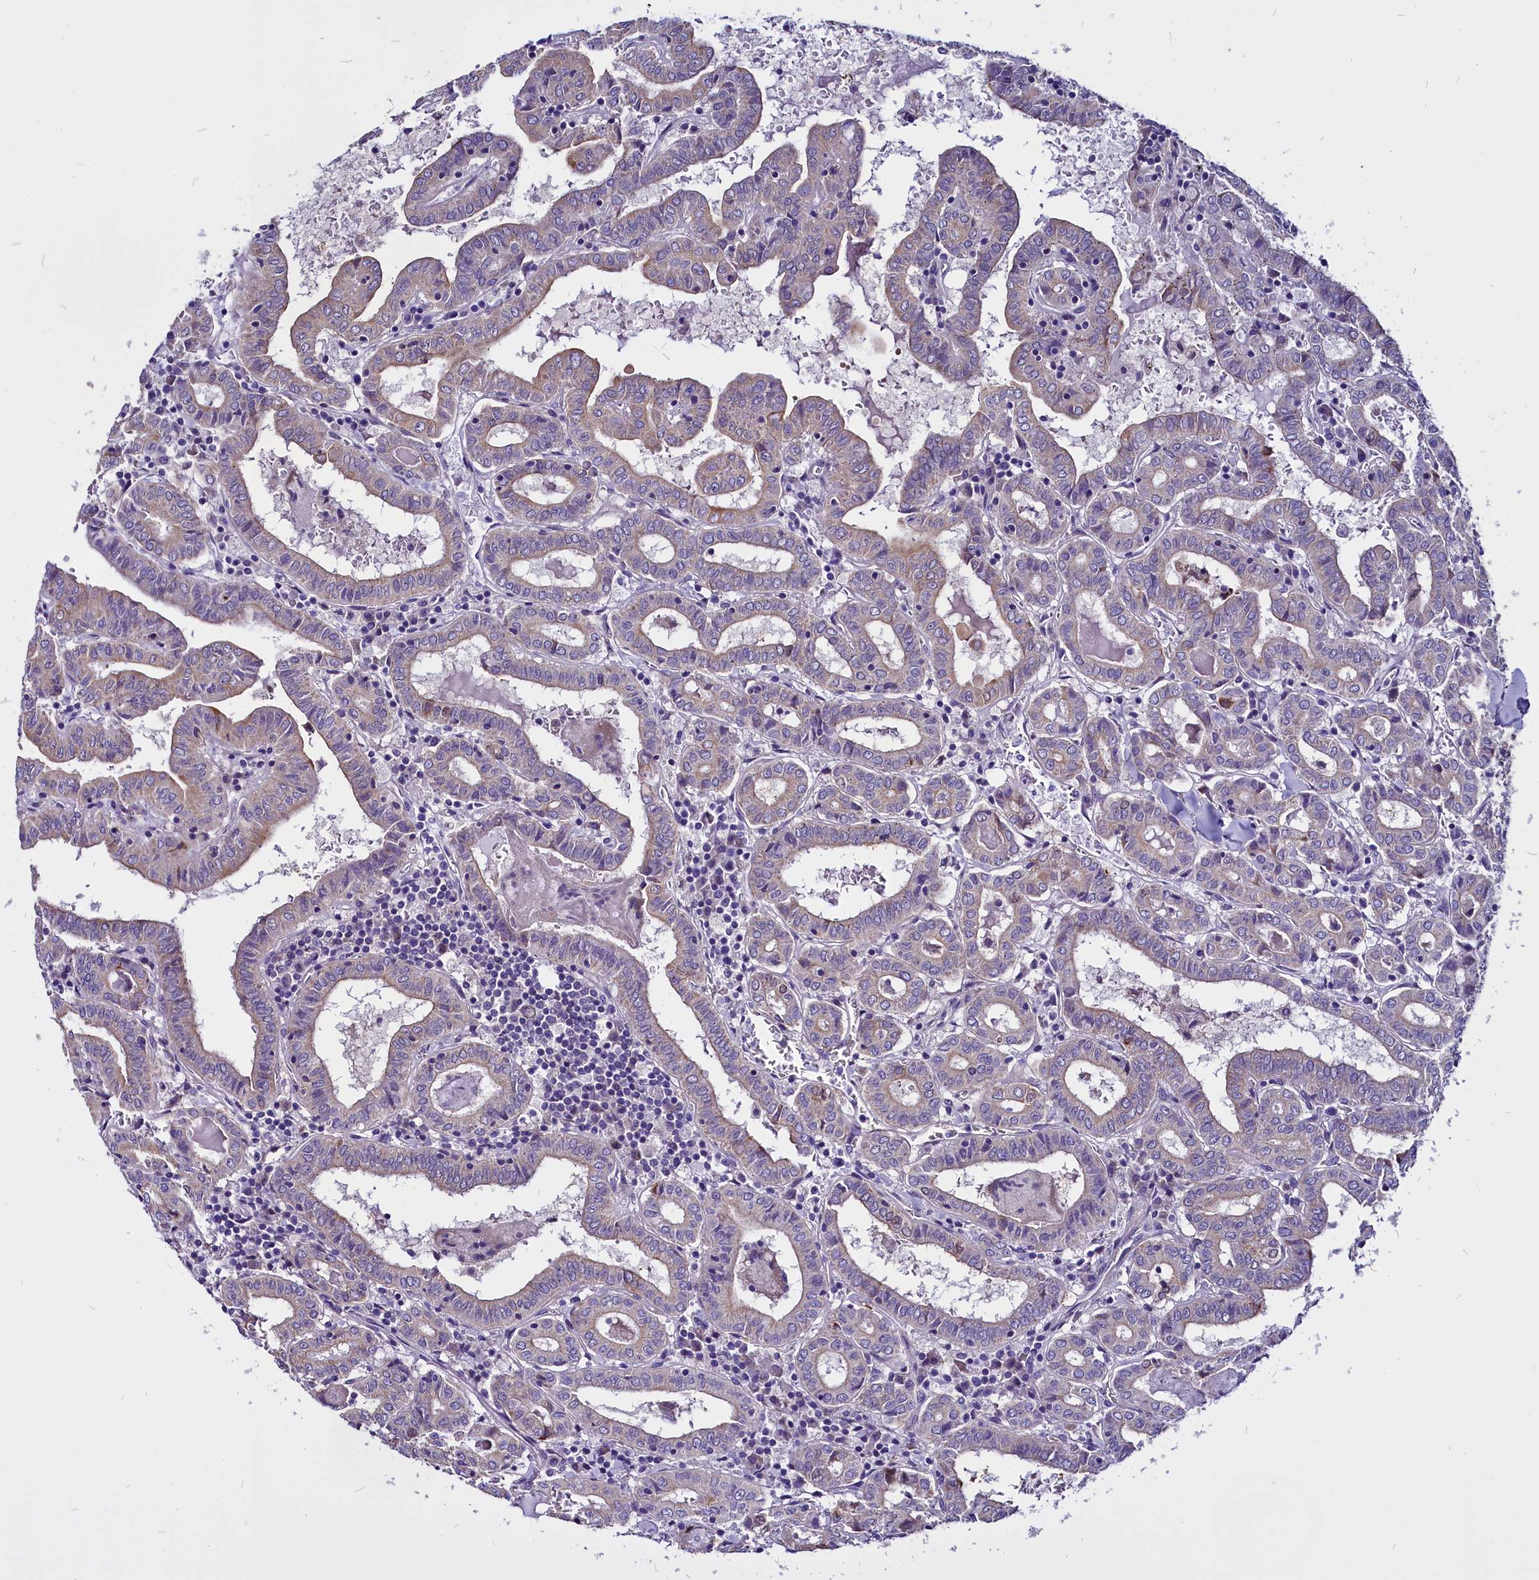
{"staining": {"intensity": "weak", "quantity": "<25%", "location": "cytoplasmic/membranous"}, "tissue": "thyroid cancer", "cell_type": "Tumor cells", "image_type": "cancer", "snomed": [{"axis": "morphology", "description": "Papillary adenocarcinoma, NOS"}, {"axis": "topography", "description": "Thyroid gland"}], "caption": "This is an immunohistochemistry (IHC) photomicrograph of thyroid cancer (papillary adenocarcinoma). There is no expression in tumor cells.", "gene": "CEP170", "patient": {"sex": "female", "age": 72}}